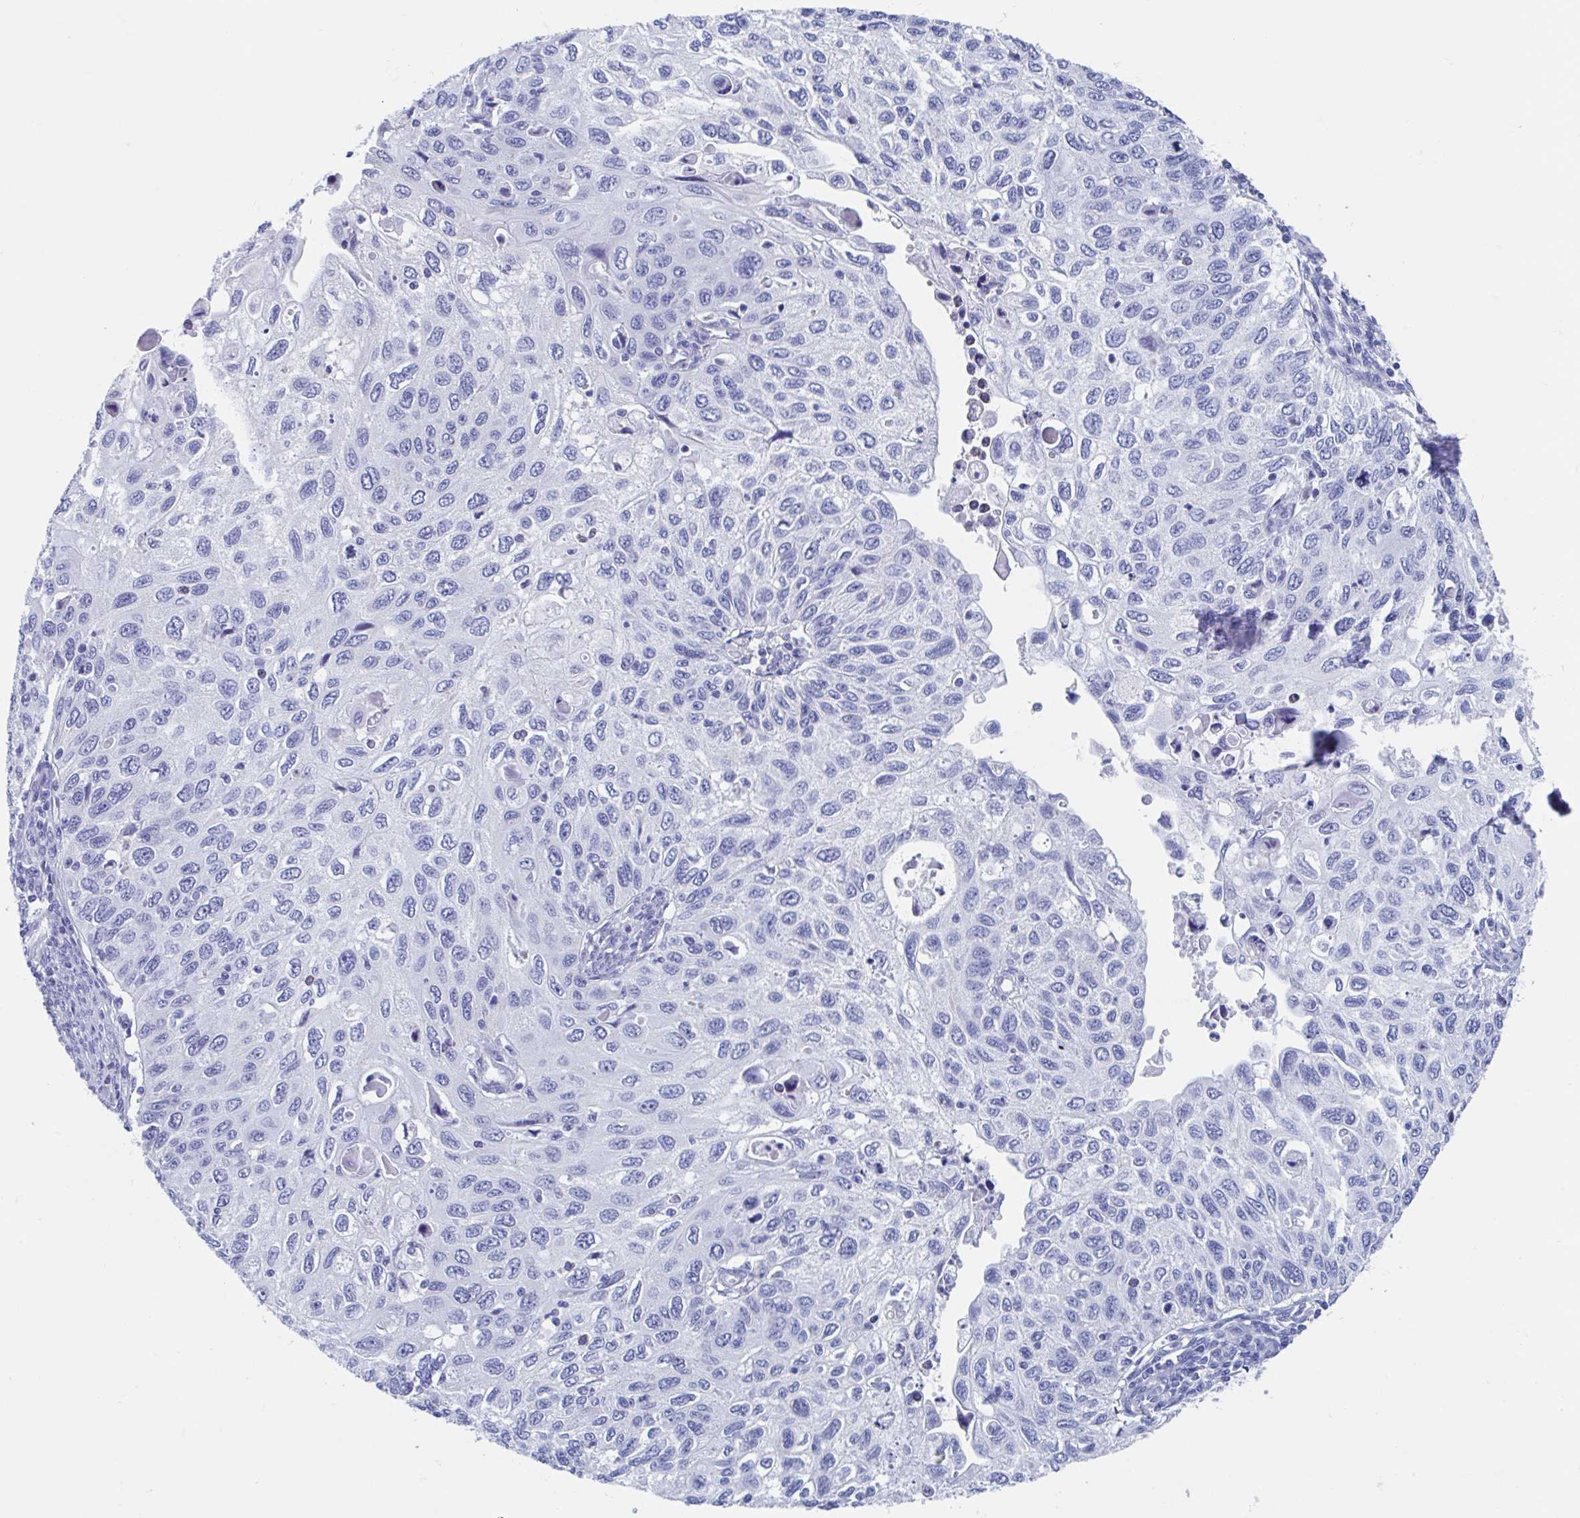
{"staining": {"intensity": "negative", "quantity": "none", "location": "none"}, "tissue": "cervical cancer", "cell_type": "Tumor cells", "image_type": "cancer", "snomed": [{"axis": "morphology", "description": "Squamous cell carcinoma, NOS"}, {"axis": "topography", "description": "Cervix"}], "caption": "Cervical cancer (squamous cell carcinoma) stained for a protein using immunohistochemistry reveals no staining tumor cells.", "gene": "SHCBP1L", "patient": {"sex": "female", "age": 70}}